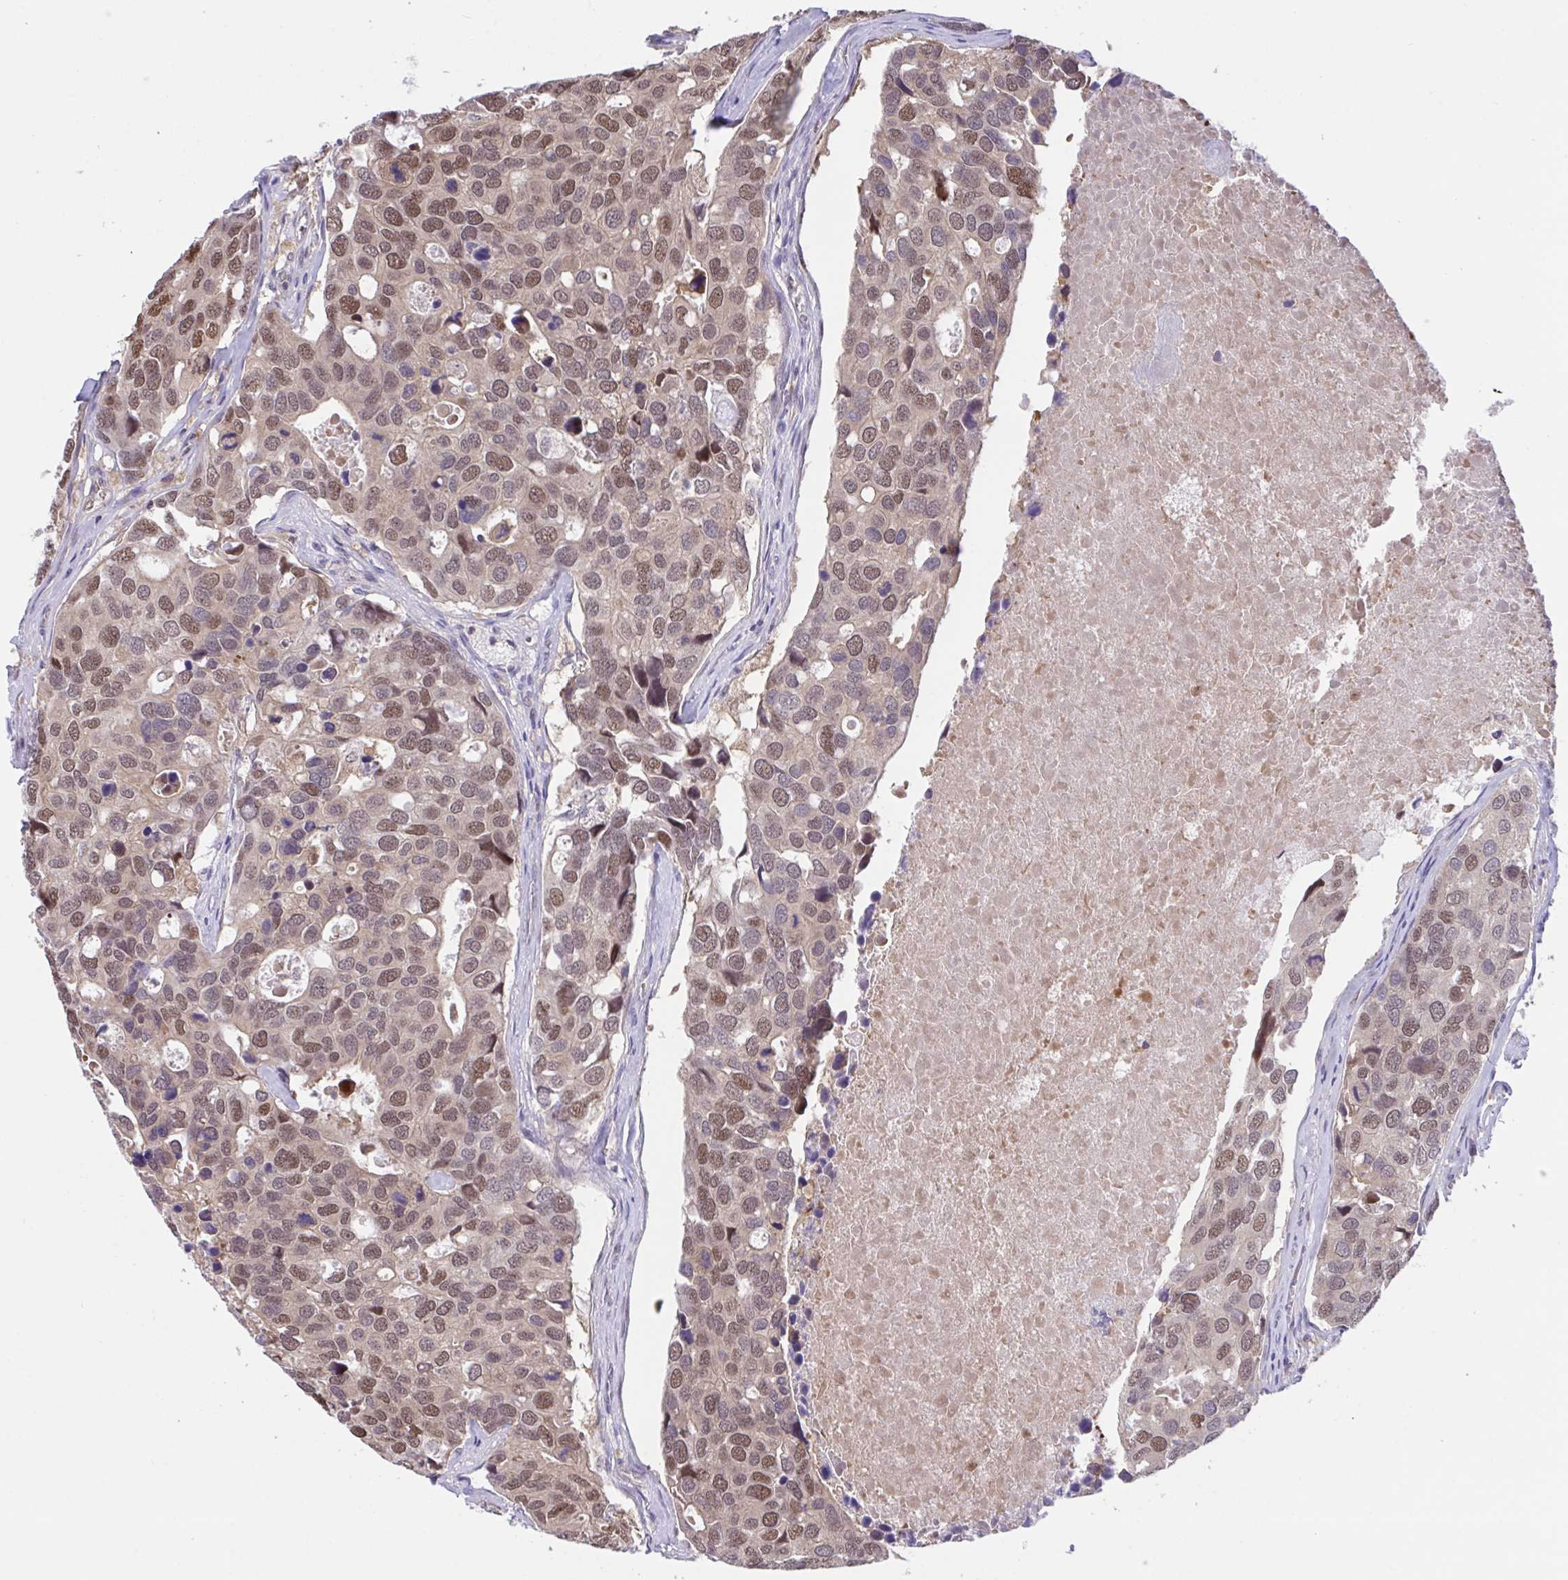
{"staining": {"intensity": "moderate", "quantity": ">75%", "location": "nuclear"}, "tissue": "breast cancer", "cell_type": "Tumor cells", "image_type": "cancer", "snomed": [{"axis": "morphology", "description": "Duct carcinoma"}, {"axis": "topography", "description": "Breast"}], "caption": "Immunohistochemical staining of human breast cancer (invasive ductal carcinoma) demonstrates medium levels of moderate nuclear positivity in approximately >75% of tumor cells.", "gene": "ZNF444", "patient": {"sex": "female", "age": 83}}